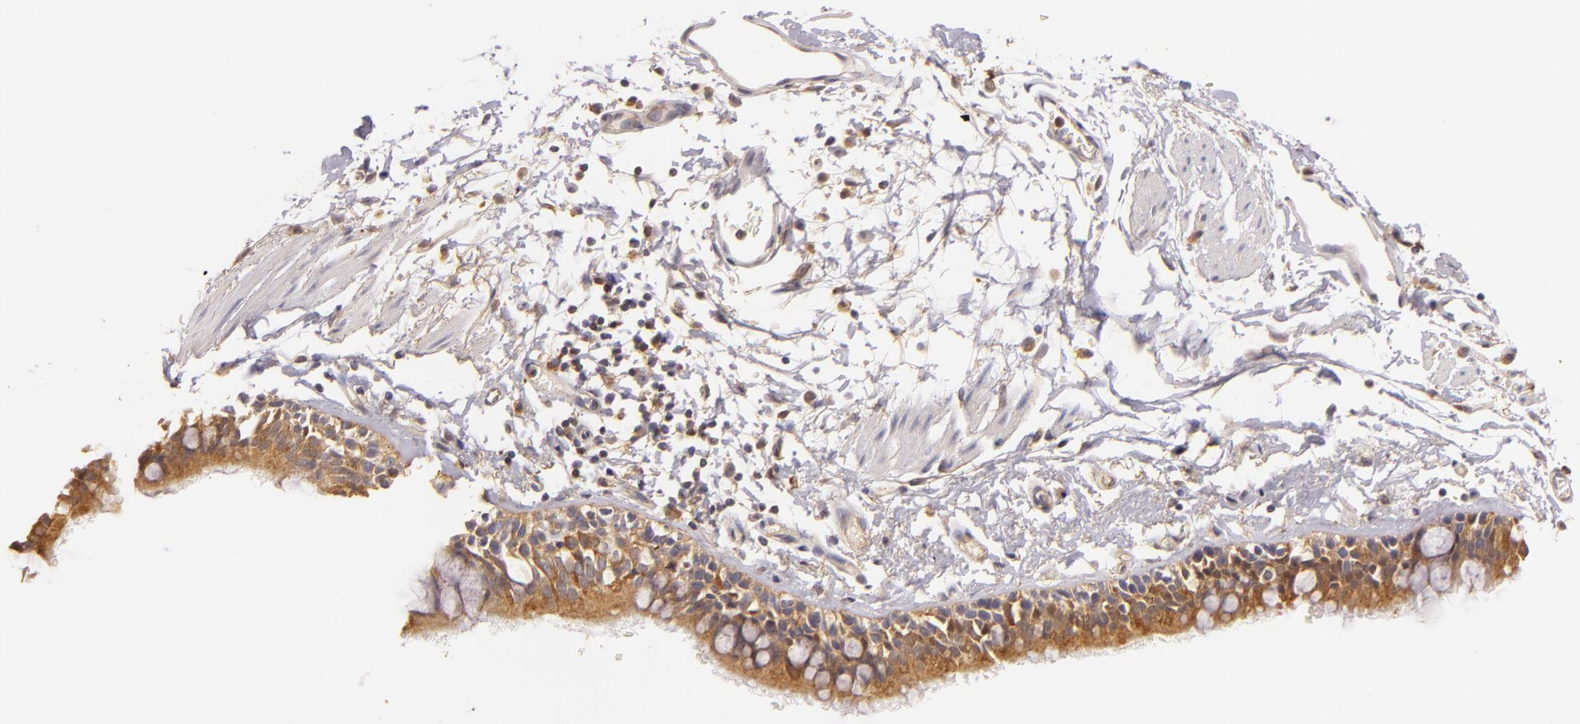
{"staining": {"intensity": "strong", "quantity": ">75%", "location": "cytoplasmic/membranous"}, "tissue": "bronchus", "cell_type": "Respiratory epithelial cells", "image_type": "normal", "snomed": [{"axis": "morphology", "description": "Normal tissue, NOS"}, {"axis": "topography", "description": "Lymph node of abdomen"}, {"axis": "topography", "description": "Lymph node of pelvis"}], "caption": "About >75% of respiratory epithelial cells in benign human bronchus demonstrate strong cytoplasmic/membranous protein staining as visualized by brown immunohistochemical staining.", "gene": "TOM1", "patient": {"sex": "female", "age": 65}}